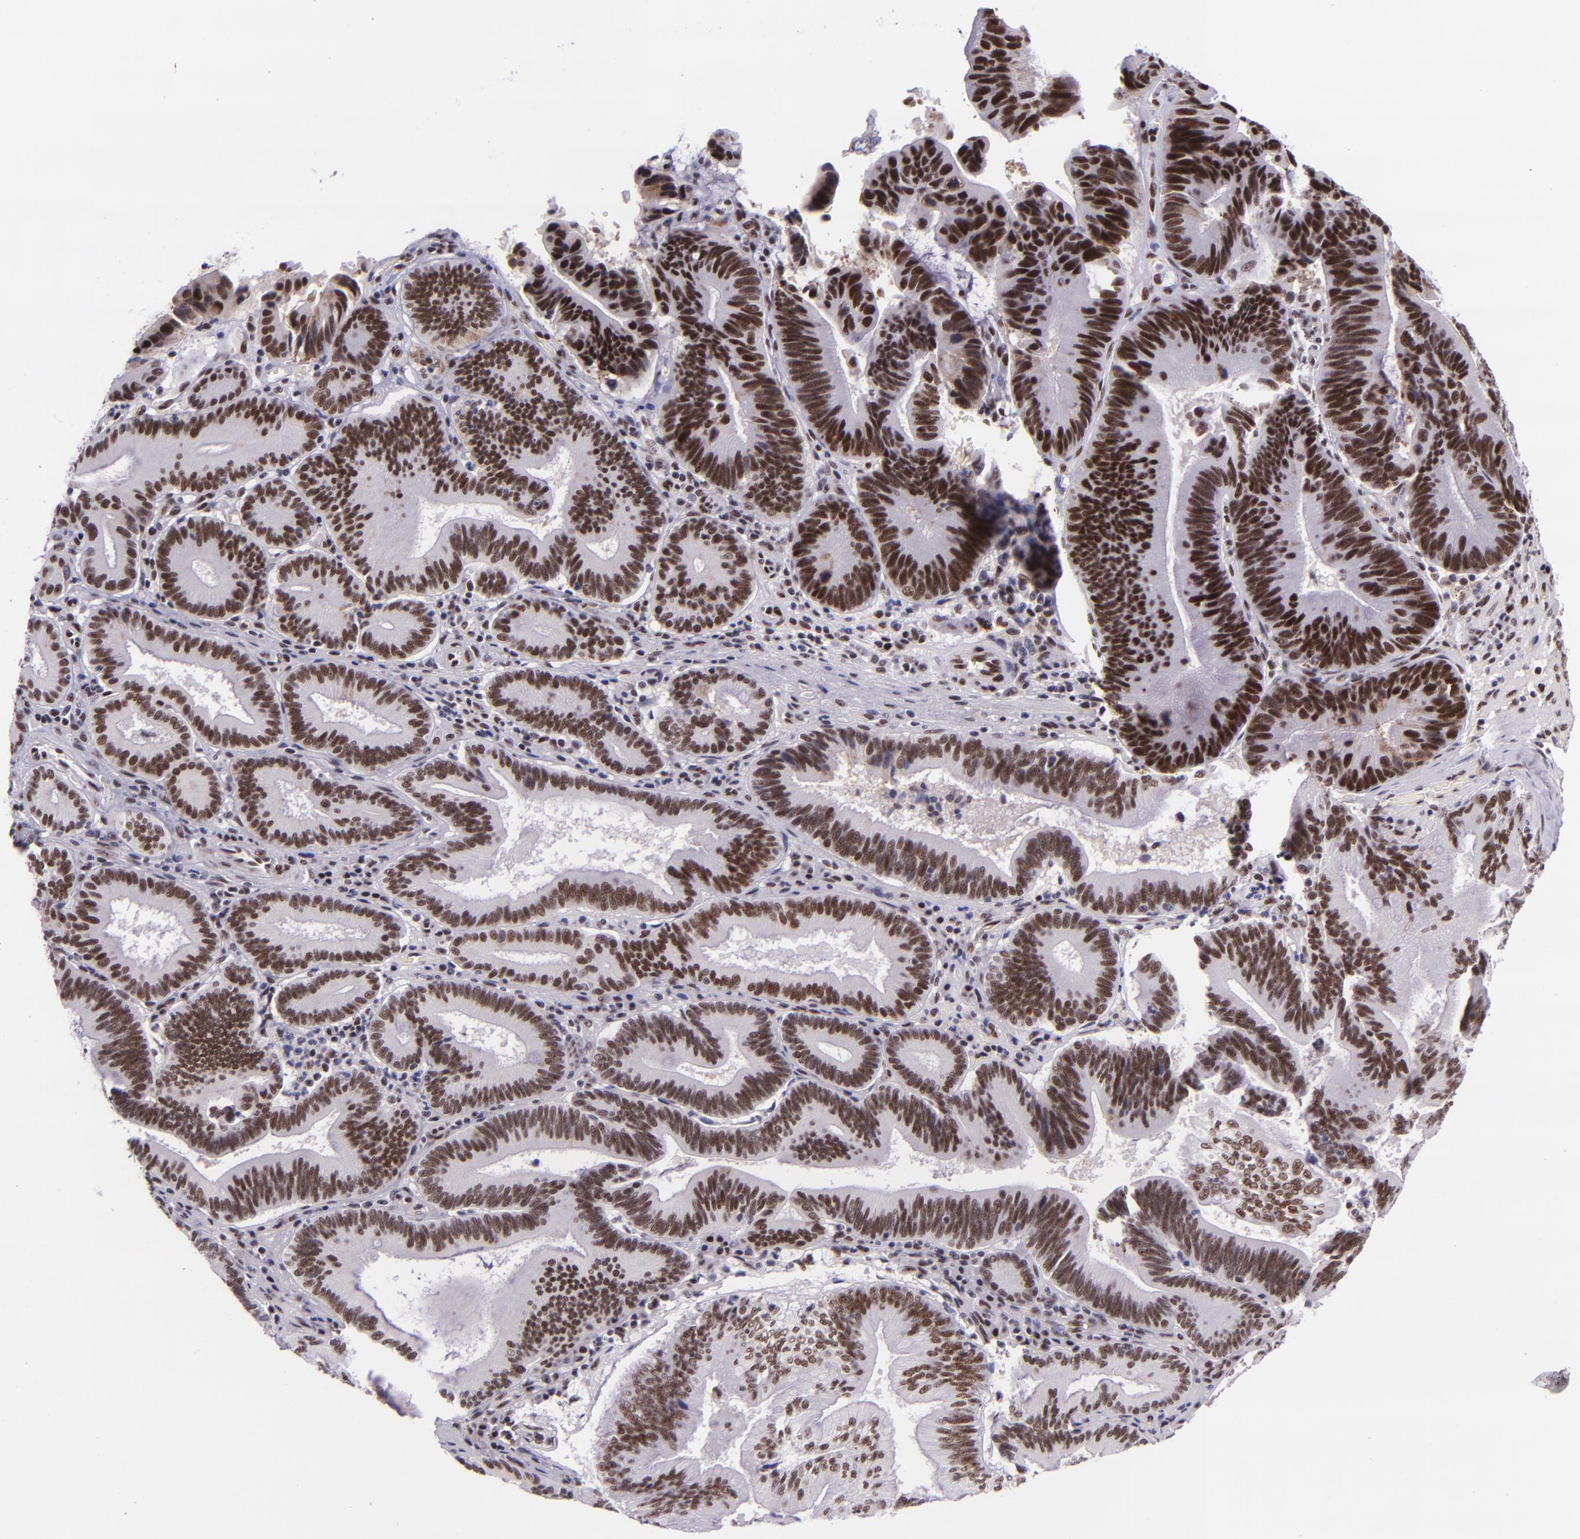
{"staining": {"intensity": "strong", "quantity": ">75%", "location": "nuclear"}, "tissue": "pancreatic cancer", "cell_type": "Tumor cells", "image_type": "cancer", "snomed": [{"axis": "morphology", "description": "Adenocarcinoma, NOS"}, {"axis": "topography", "description": "Pancreas"}], "caption": "Immunohistochemical staining of pancreatic adenocarcinoma reveals strong nuclear protein positivity in approximately >75% of tumor cells. The staining was performed using DAB, with brown indicating positive protein expression. Nuclei are stained blue with hematoxylin.", "gene": "GPKOW", "patient": {"sex": "male", "age": 82}}